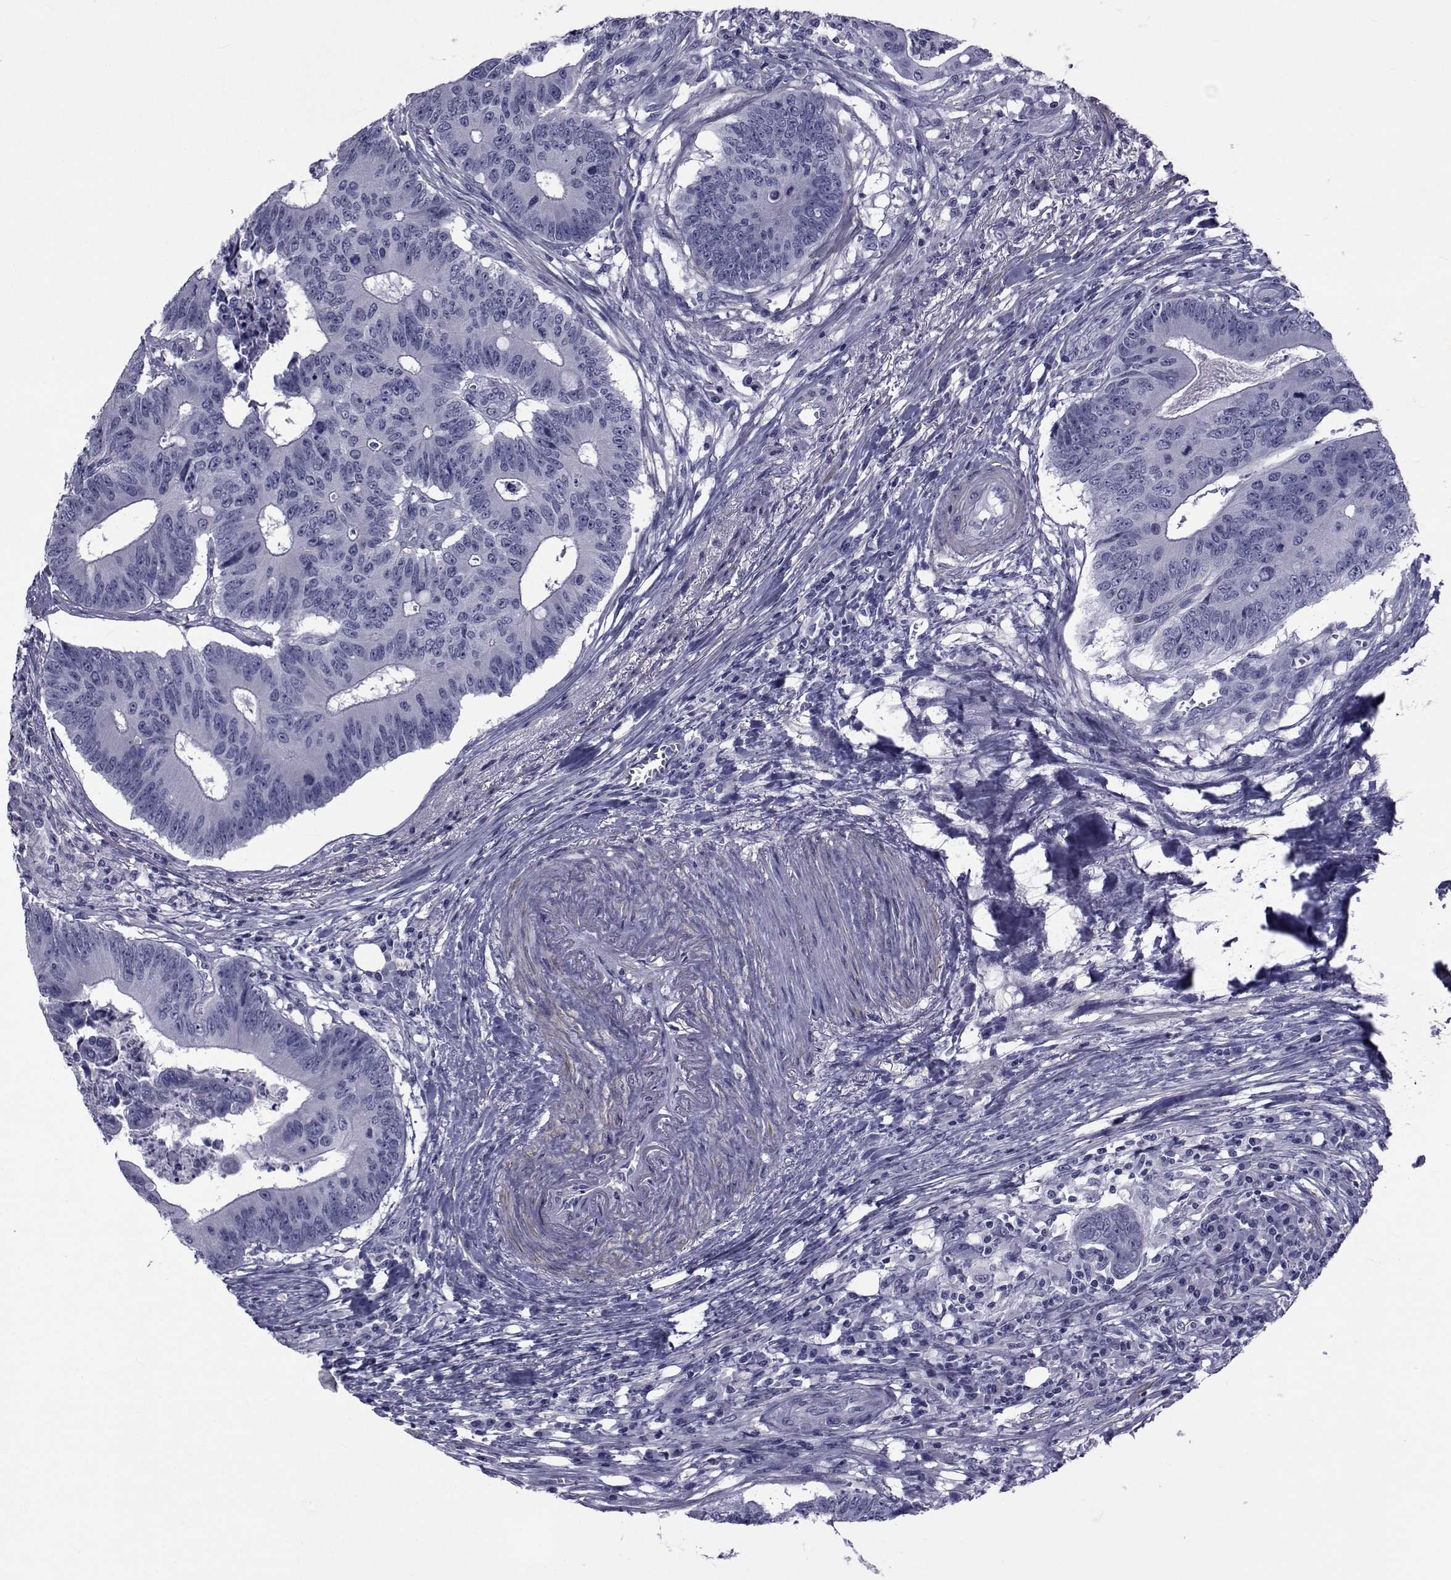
{"staining": {"intensity": "negative", "quantity": "none", "location": "none"}, "tissue": "colorectal cancer", "cell_type": "Tumor cells", "image_type": "cancer", "snomed": [{"axis": "morphology", "description": "Adenocarcinoma, NOS"}, {"axis": "topography", "description": "Colon"}], "caption": "Protein analysis of colorectal cancer shows no significant expression in tumor cells.", "gene": "GKAP1", "patient": {"sex": "male", "age": 84}}